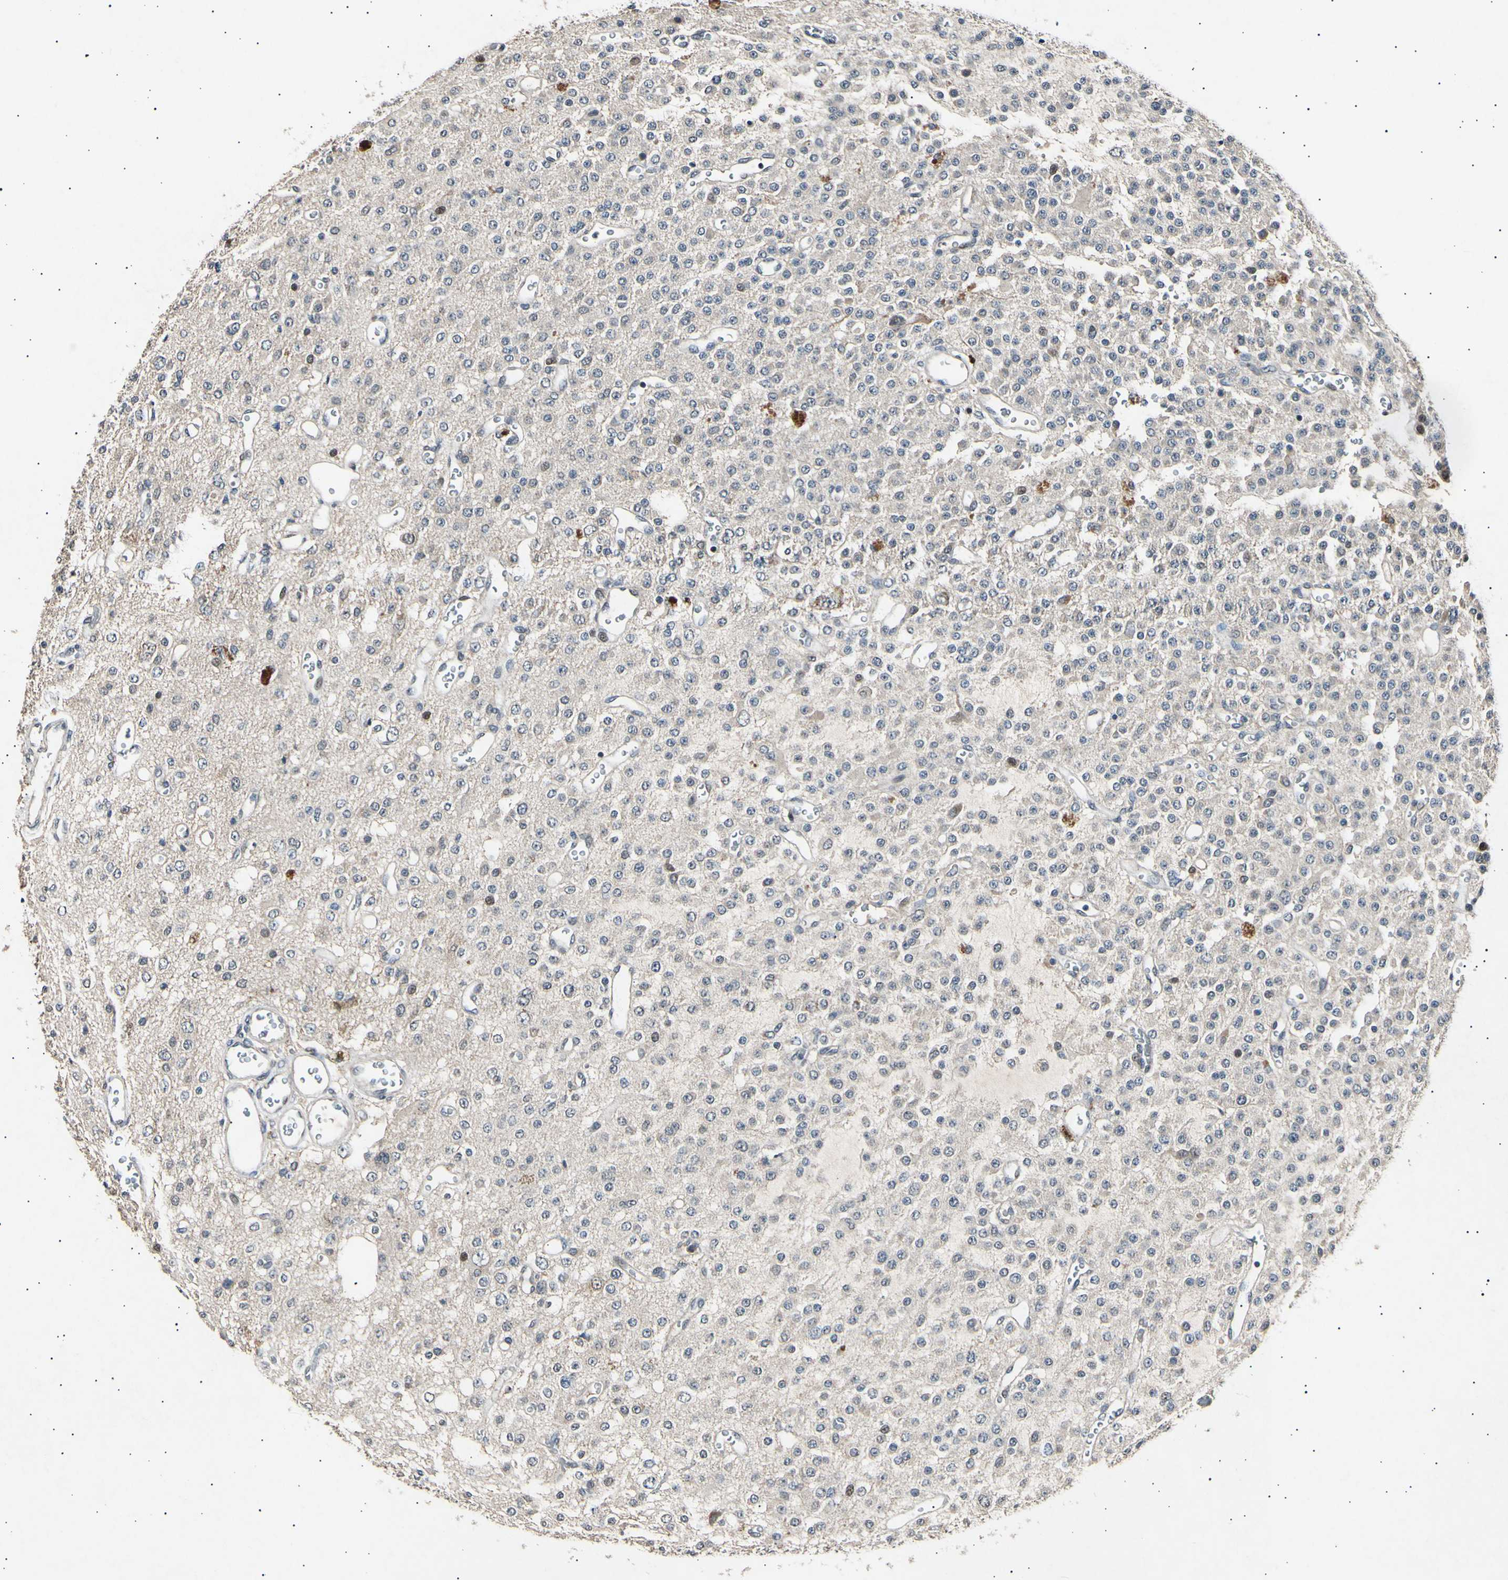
{"staining": {"intensity": "negative", "quantity": "none", "location": "none"}, "tissue": "glioma", "cell_type": "Tumor cells", "image_type": "cancer", "snomed": [{"axis": "morphology", "description": "Glioma, malignant, Low grade"}, {"axis": "topography", "description": "Brain"}], "caption": "The histopathology image shows no significant staining in tumor cells of glioma.", "gene": "ADCY3", "patient": {"sex": "male", "age": 38}}